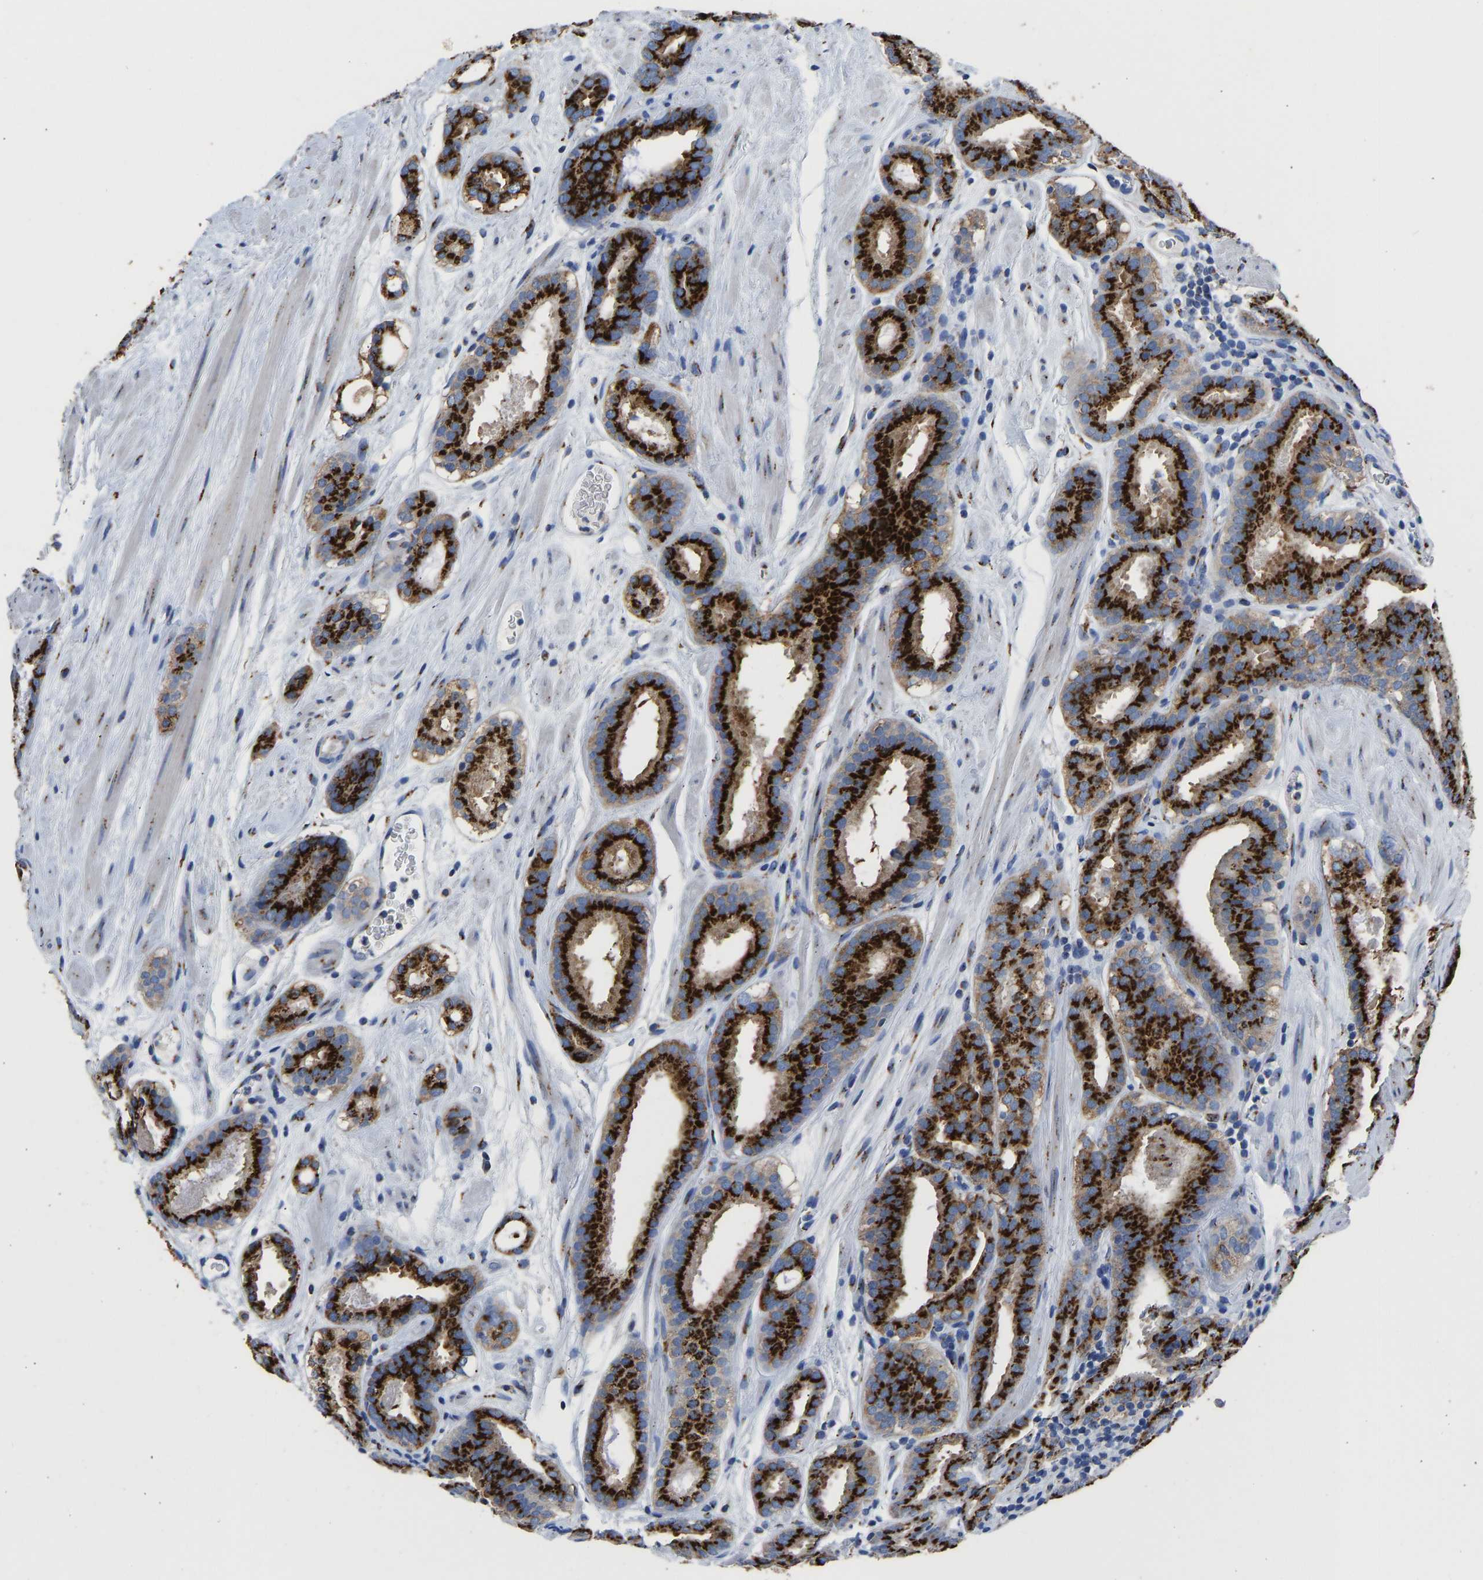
{"staining": {"intensity": "strong", "quantity": ">75%", "location": "cytoplasmic/membranous"}, "tissue": "prostate cancer", "cell_type": "Tumor cells", "image_type": "cancer", "snomed": [{"axis": "morphology", "description": "Adenocarcinoma, Low grade"}, {"axis": "topography", "description": "Prostate"}], "caption": "Tumor cells show strong cytoplasmic/membranous expression in about >75% of cells in adenocarcinoma (low-grade) (prostate).", "gene": "TMEM87A", "patient": {"sex": "male", "age": 69}}